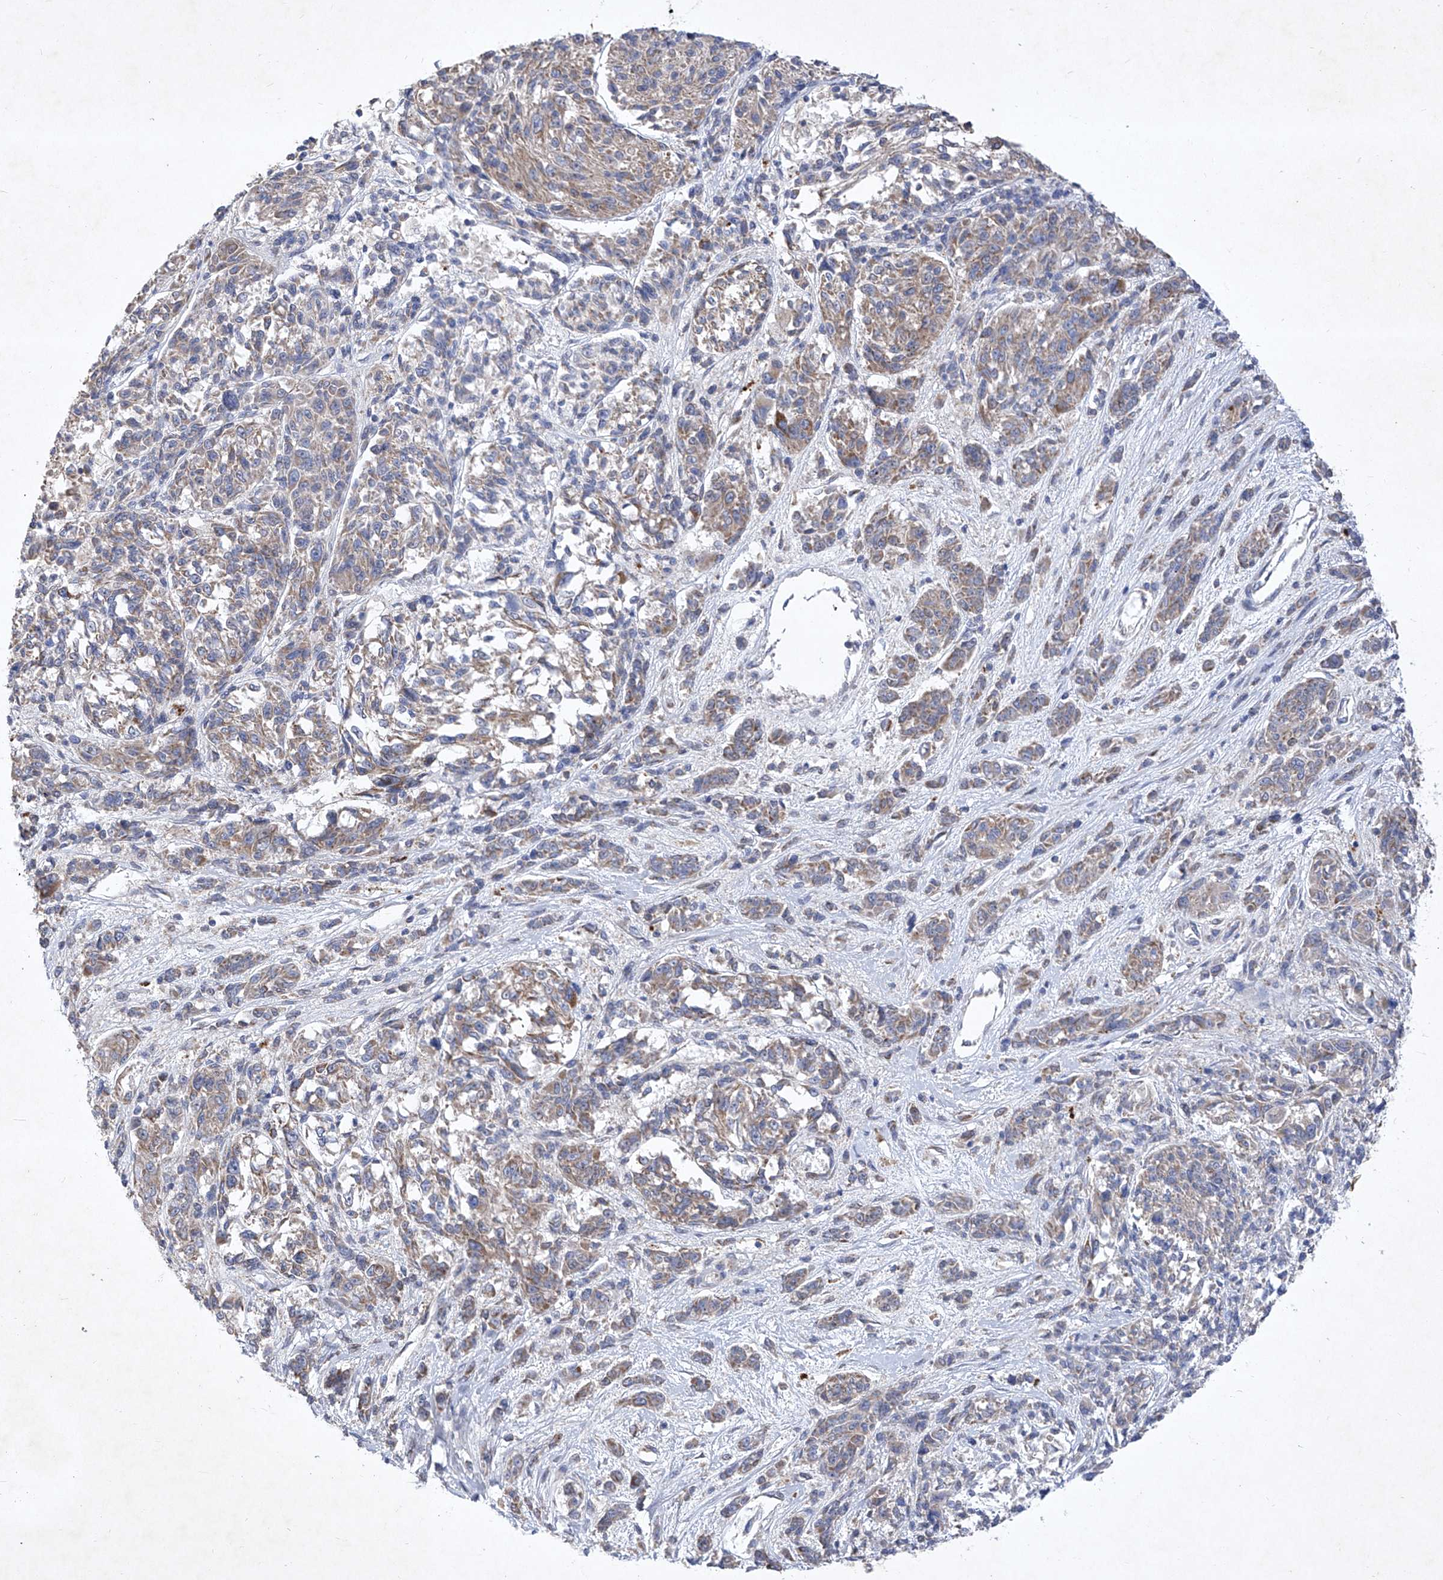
{"staining": {"intensity": "weak", "quantity": "25%-75%", "location": "cytoplasmic/membranous"}, "tissue": "melanoma", "cell_type": "Tumor cells", "image_type": "cancer", "snomed": [{"axis": "morphology", "description": "Malignant melanoma, NOS"}, {"axis": "topography", "description": "Skin"}], "caption": "Protein staining by IHC shows weak cytoplasmic/membranous expression in approximately 25%-75% of tumor cells in malignant melanoma. Immunohistochemistry stains the protein in brown and the nuclei are stained blue.", "gene": "COQ3", "patient": {"sex": "male", "age": 53}}